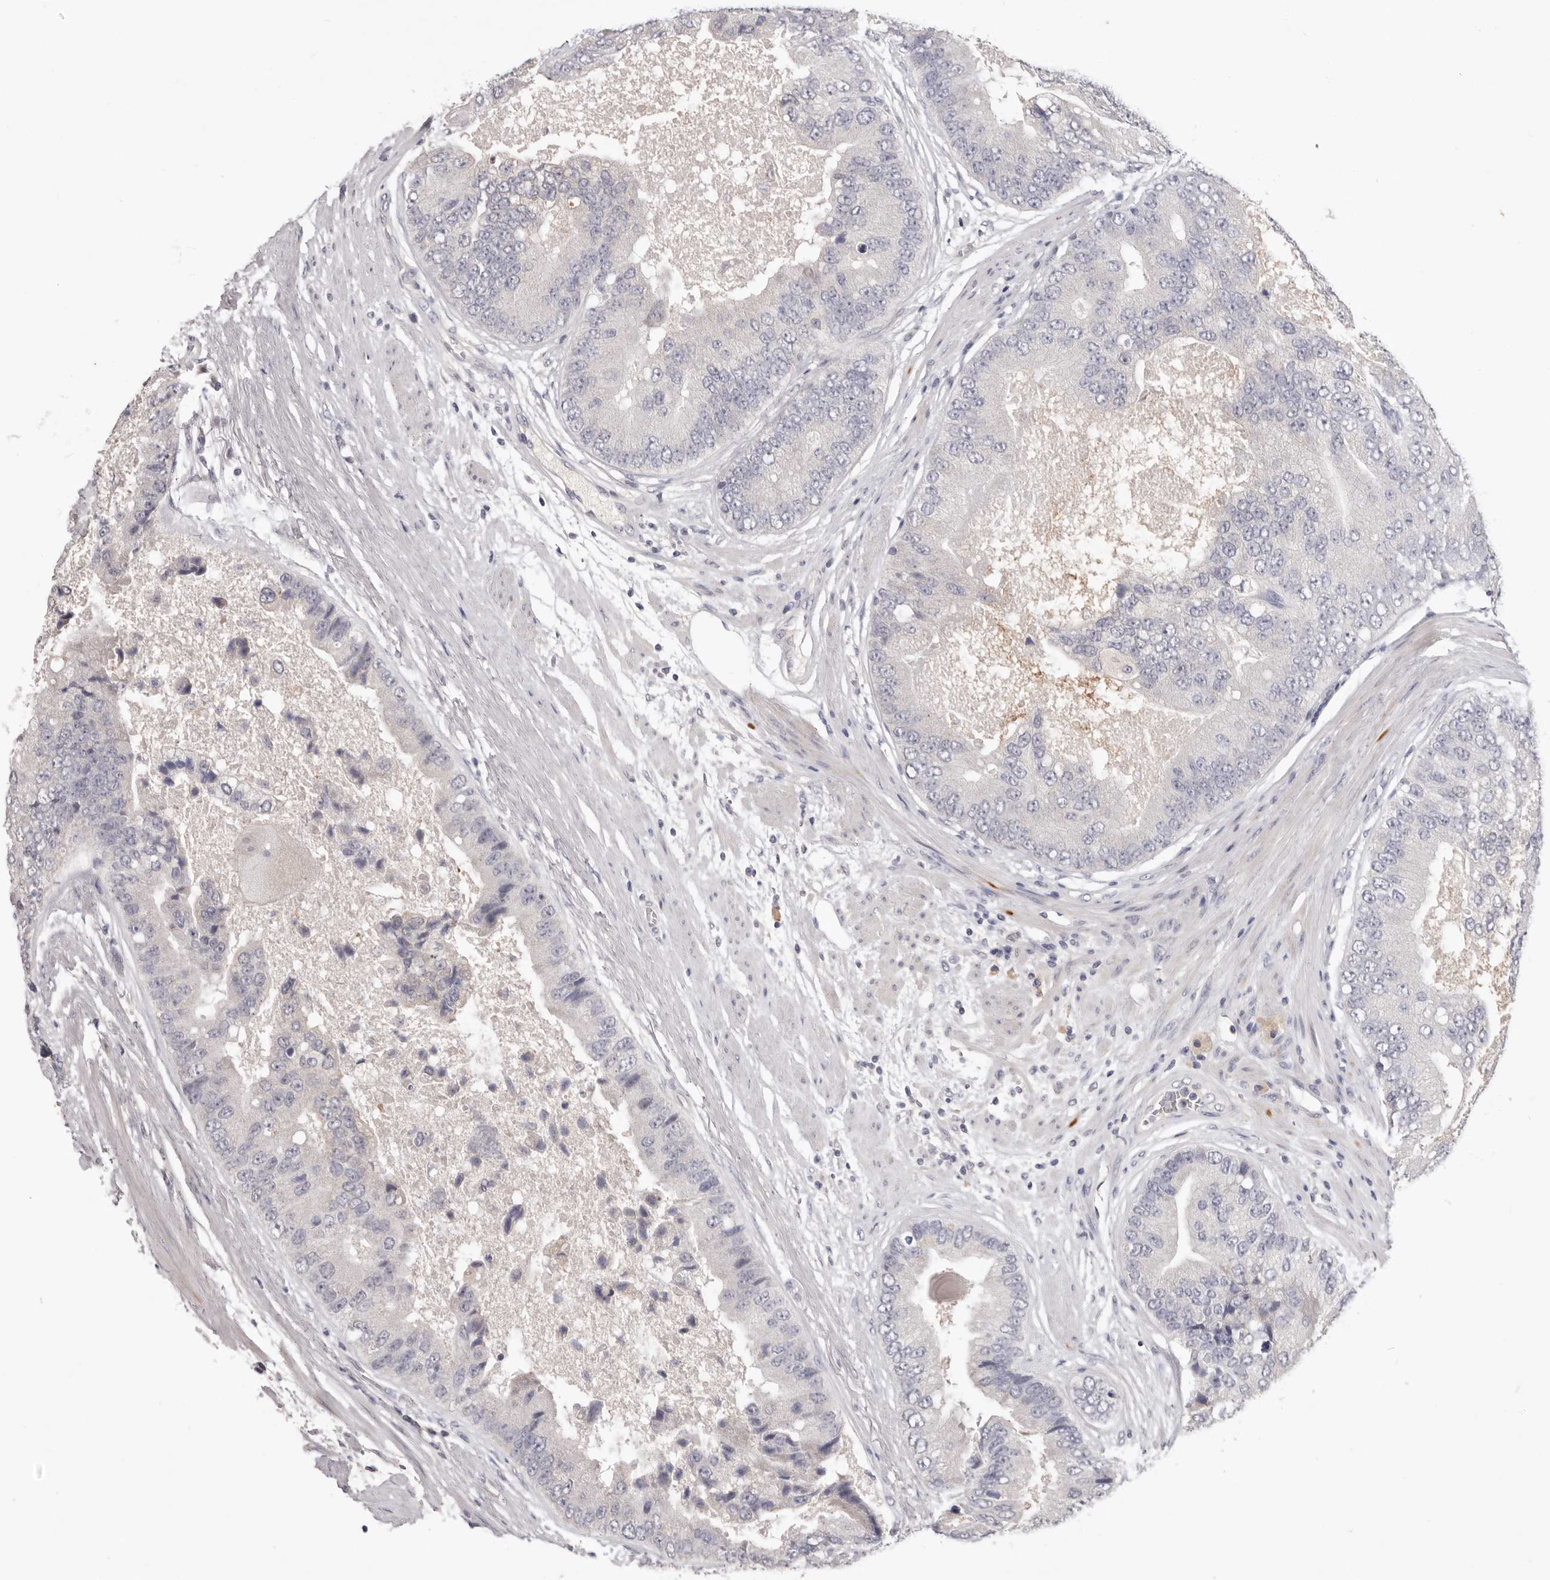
{"staining": {"intensity": "negative", "quantity": "none", "location": "none"}, "tissue": "prostate cancer", "cell_type": "Tumor cells", "image_type": "cancer", "snomed": [{"axis": "morphology", "description": "Adenocarcinoma, High grade"}, {"axis": "topography", "description": "Prostate"}], "caption": "The IHC histopathology image has no significant expression in tumor cells of prostate cancer (adenocarcinoma (high-grade)) tissue.", "gene": "DOP1A", "patient": {"sex": "male", "age": 70}}